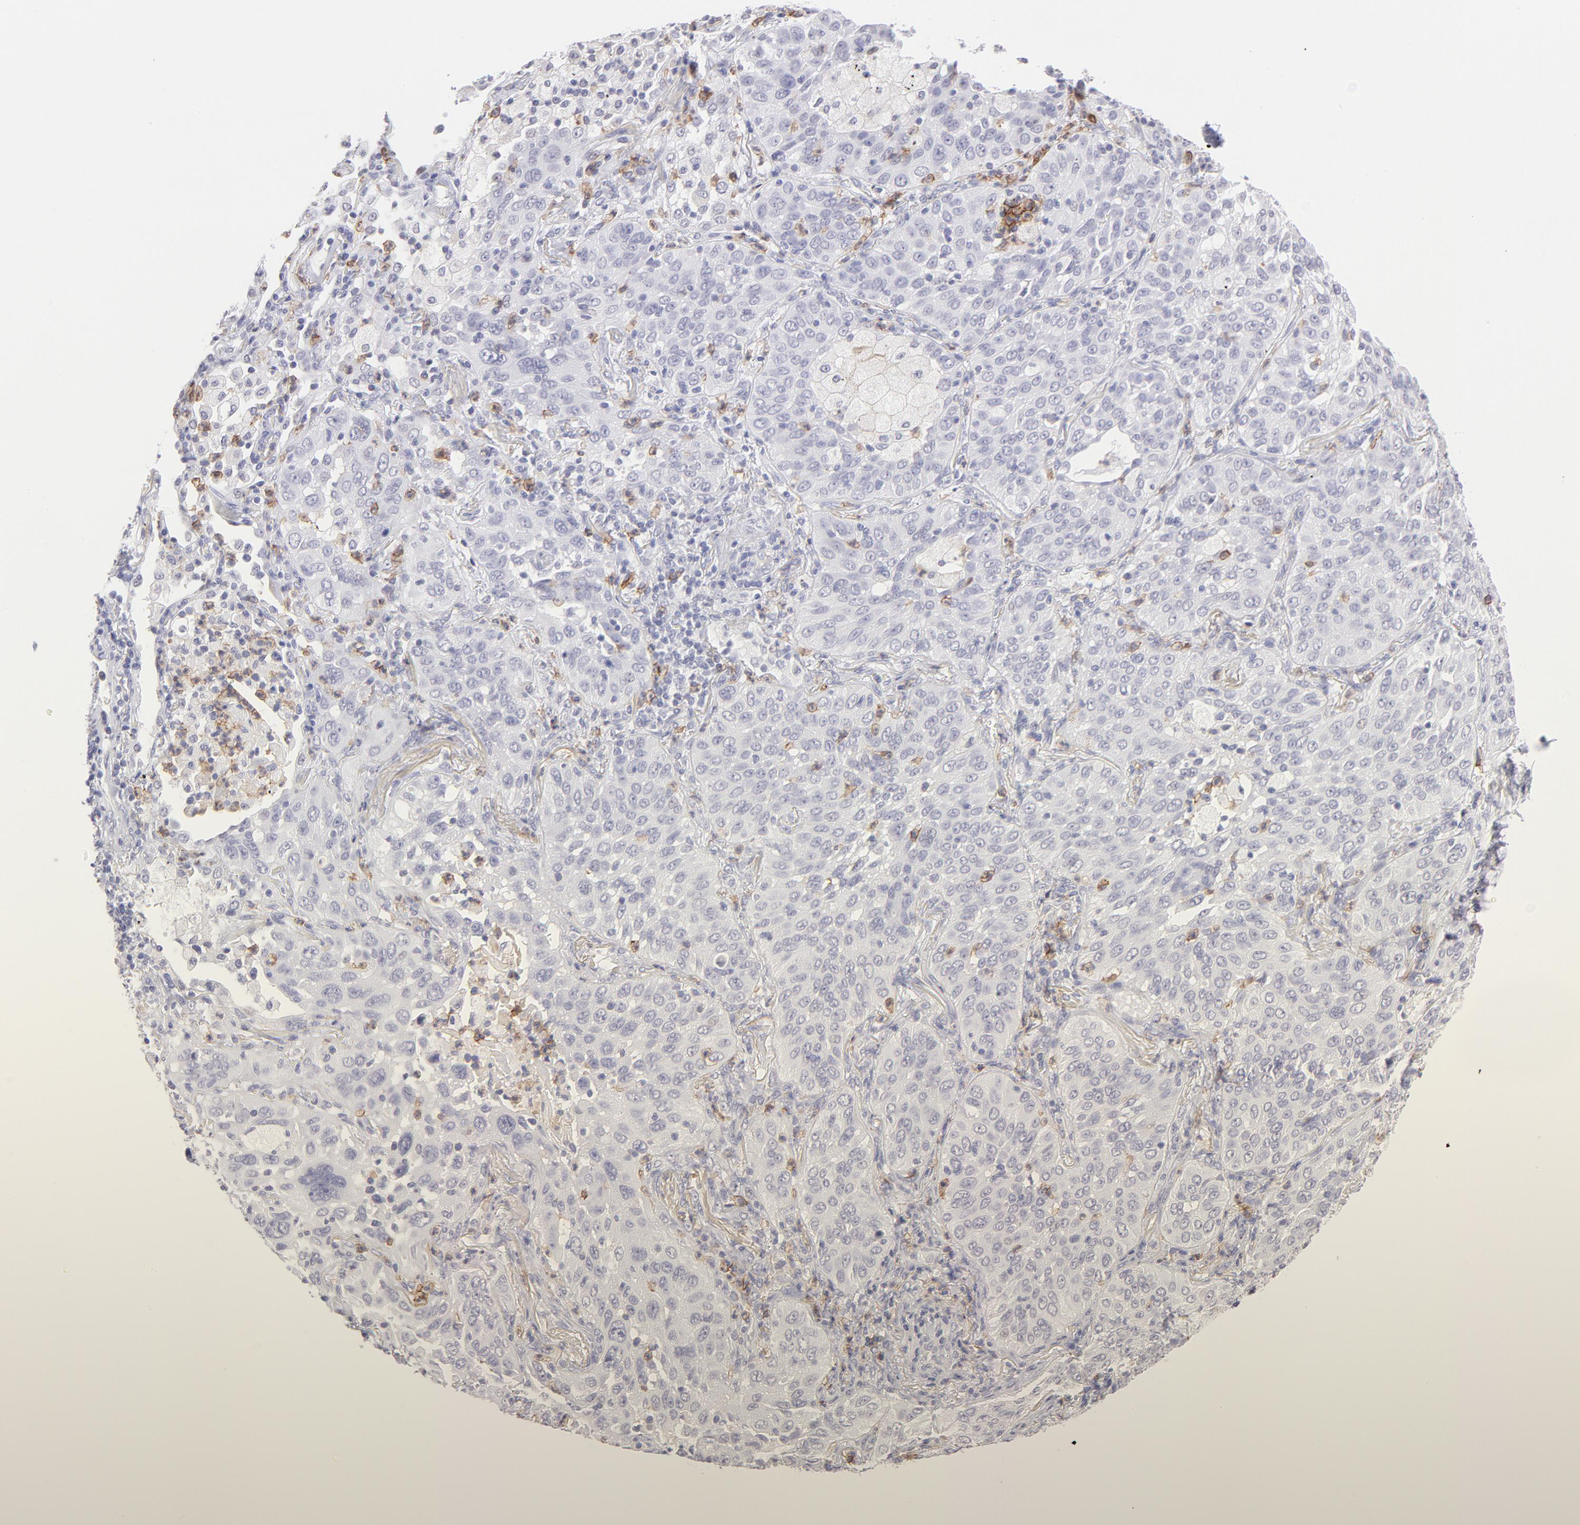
{"staining": {"intensity": "negative", "quantity": "none", "location": "none"}, "tissue": "lung cancer", "cell_type": "Tumor cells", "image_type": "cancer", "snomed": [{"axis": "morphology", "description": "Squamous cell carcinoma, NOS"}, {"axis": "topography", "description": "Lung"}], "caption": "A photomicrograph of human lung cancer (squamous cell carcinoma) is negative for staining in tumor cells. (Brightfield microscopy of DAB (3,3'-diaminobenzidine) immunohistochemistry at high magnification).", "gene": "LTB4R", "patient": {"sex": "female", "age": 67}}